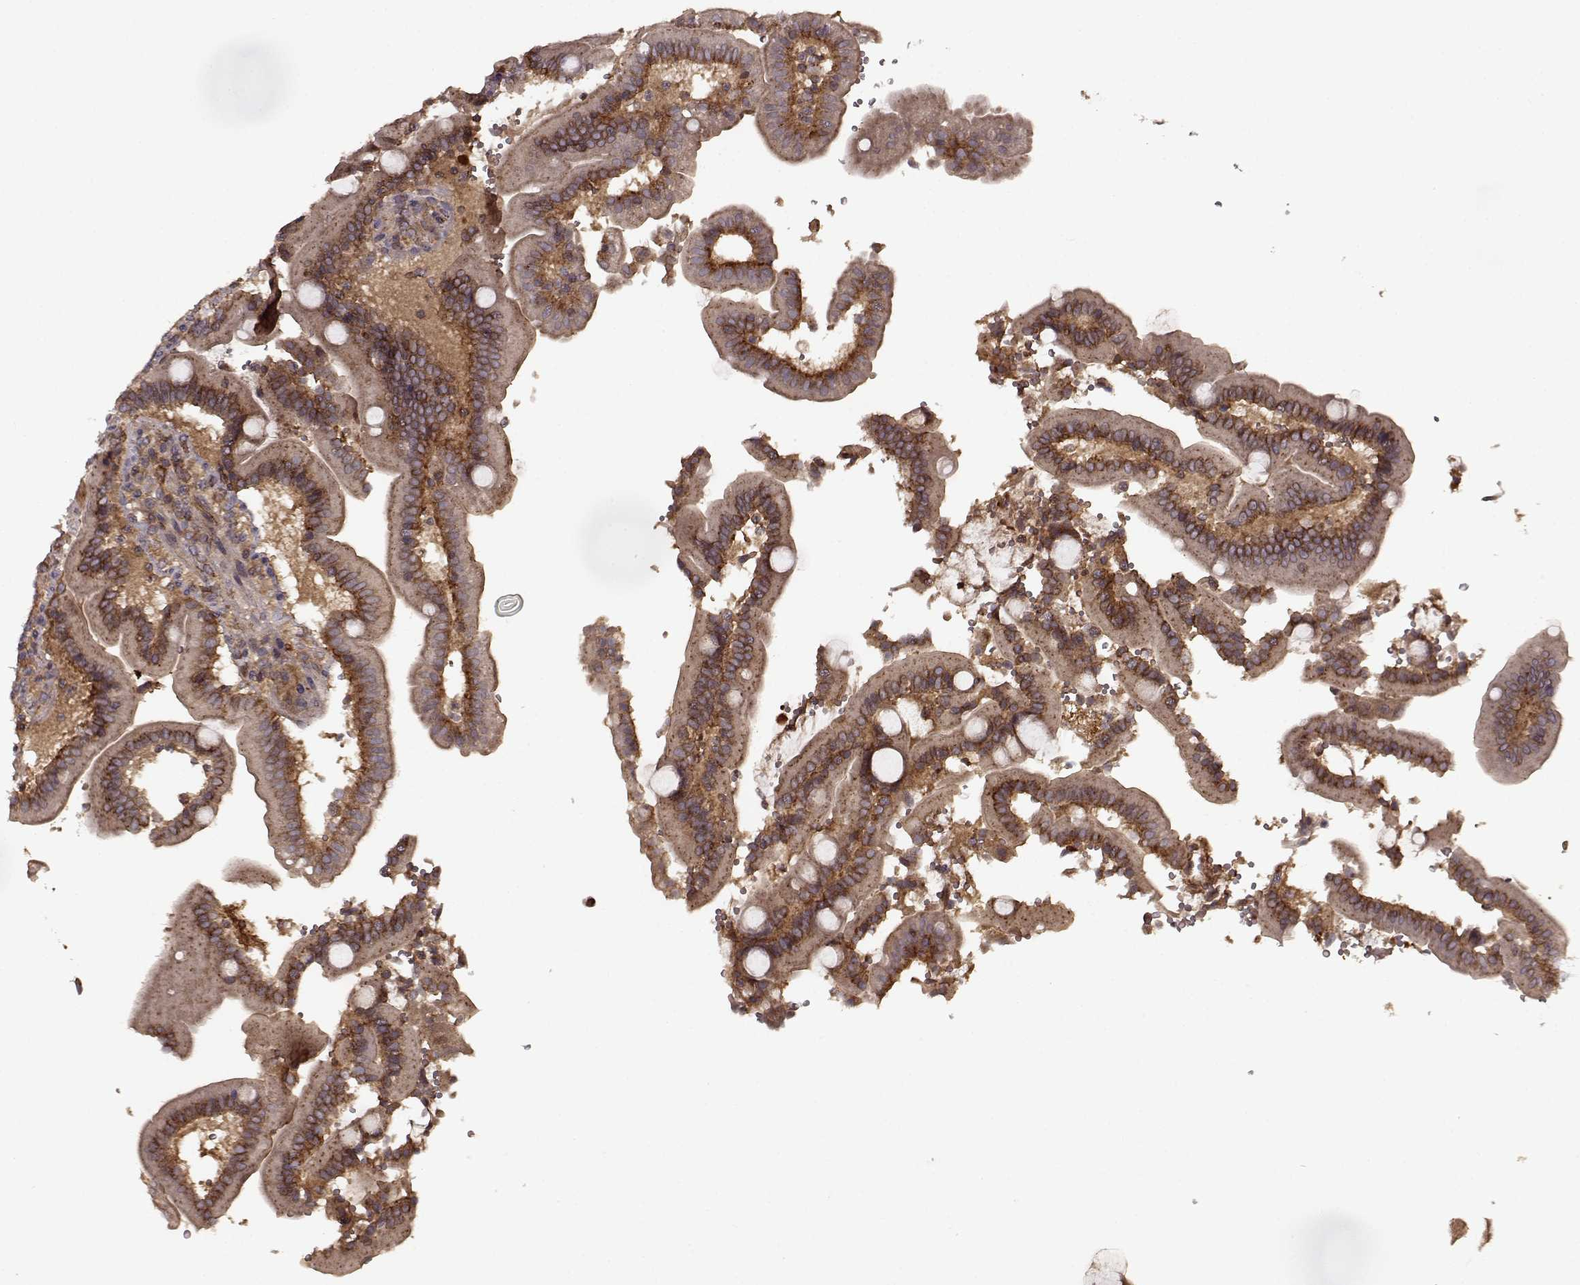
{"staining": {"intensity": "weak", "quantity": ">75%", "location": "cytoplasmic/membranous"}, "tissue": "duodenum", "cell_type": "Glandular cells", "image_type": "normal", "snomed": [{"axis": "morphology", "description": "Normal tissue, NOS"}, {"axis": "topography", "description": "Duodenum"}], "caption": "Immunohistochemical staining of unremarkable duodenum demonstrates low levels of weak cytoplasmic/membranous staining in approximately >75% of glandular cells. (Stains: DAB in brown, nuclei in blue, Microscopy: brightfield microscopy at high magnification).", "gene": "IFRD2", "patient": {"sex": "female", "age": 62}}